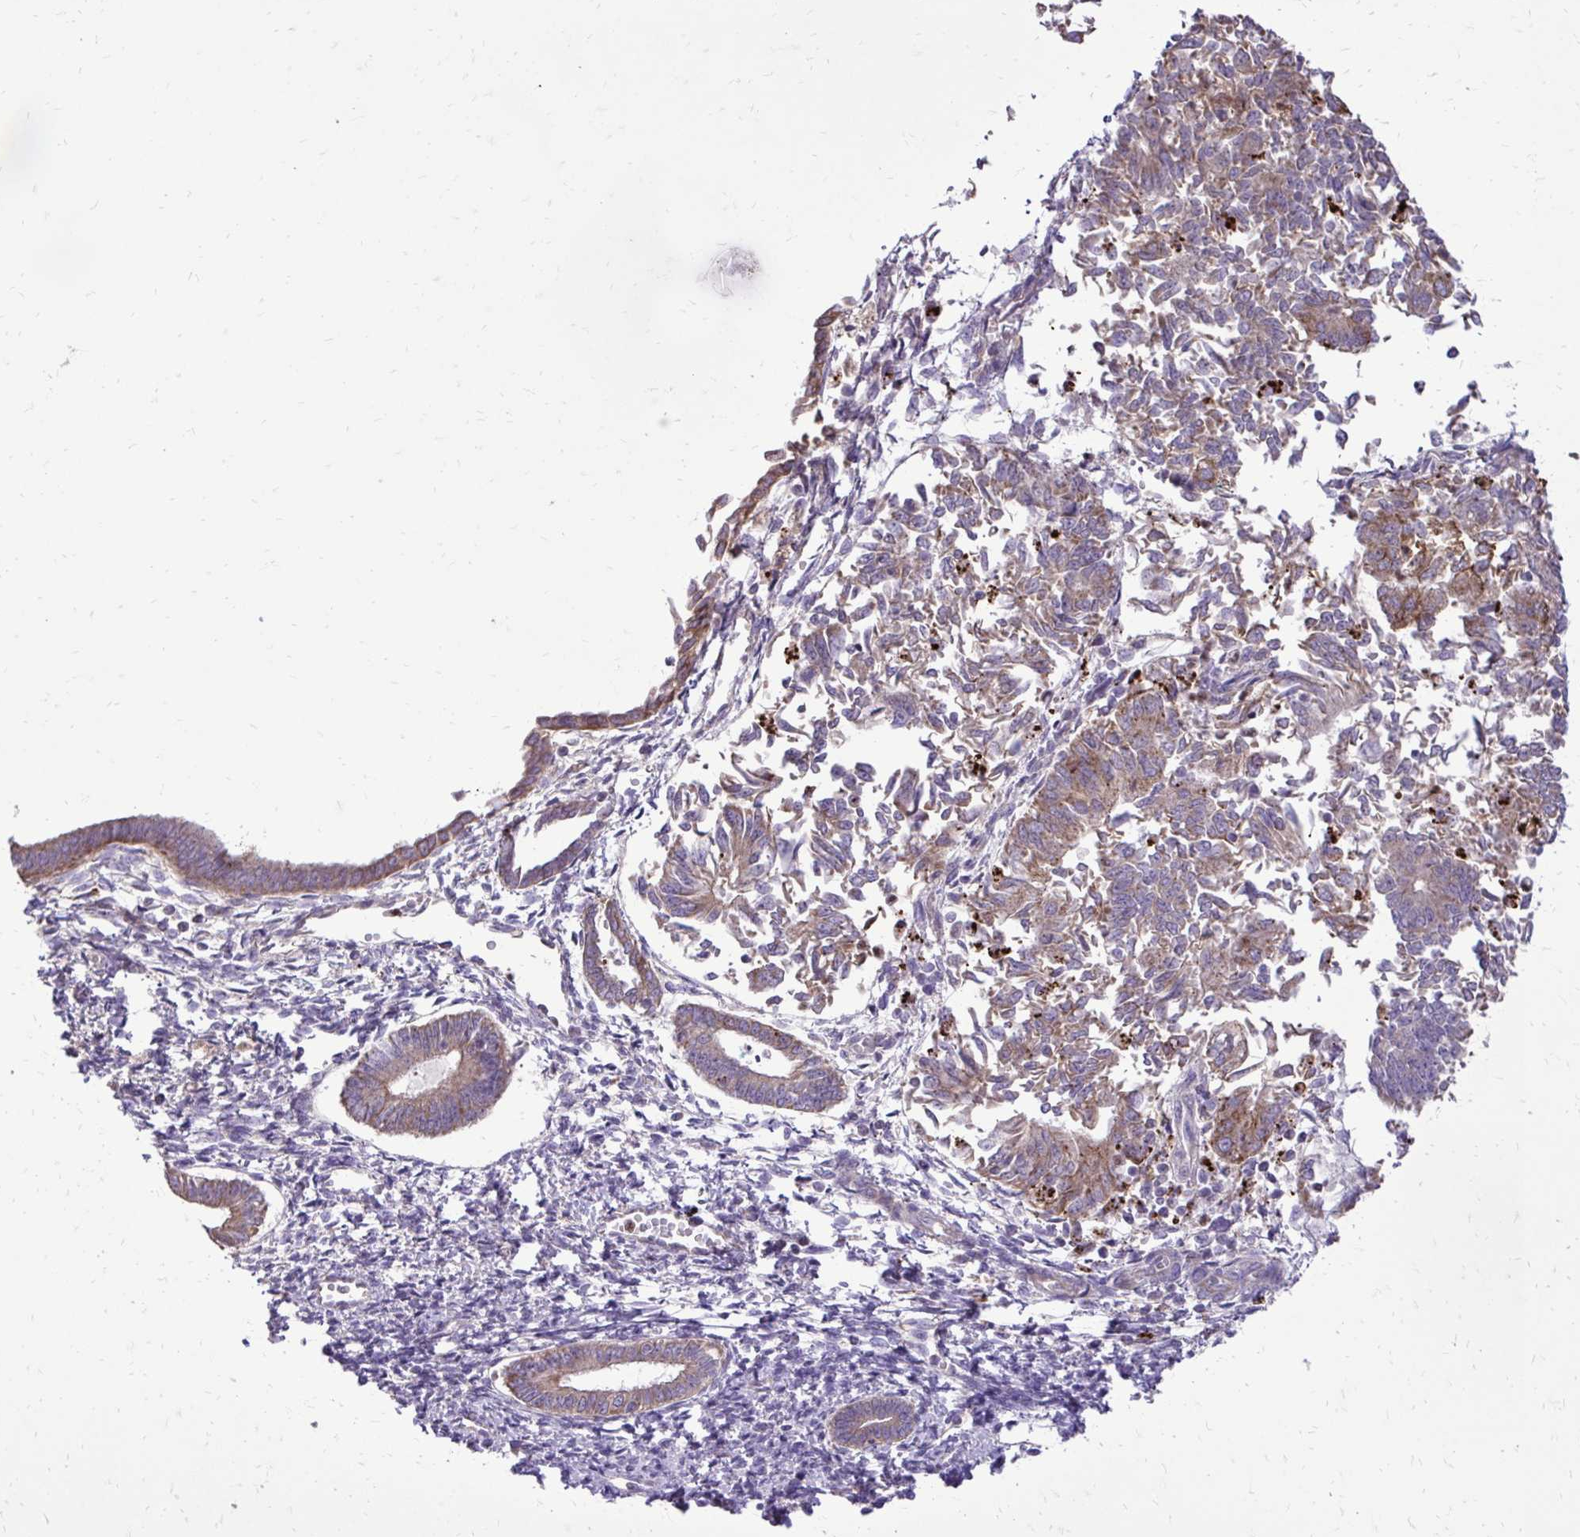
{"staining": {"intensity": "weak", "quantity": "25%-75%", "location": "cytoplasmic/membranous"}, "tissue": "endometrial cancer", "cell_type": "Tumor cells", "image_type": "cancer", "snomed": [{"axis": "morphology", "description": "Adenocarcinoma, NOS"}, {"axis": "topography", "description": "Endometrium"}], "caption": "DAB immunohistochemical staining of human endometrial cancer displays weak cytoplasmic/membranous protein positivity in approximately 25%-75% of tumor cells.", "gene": "ABCC3", "patient": {"sex": "female", "age": 65}}